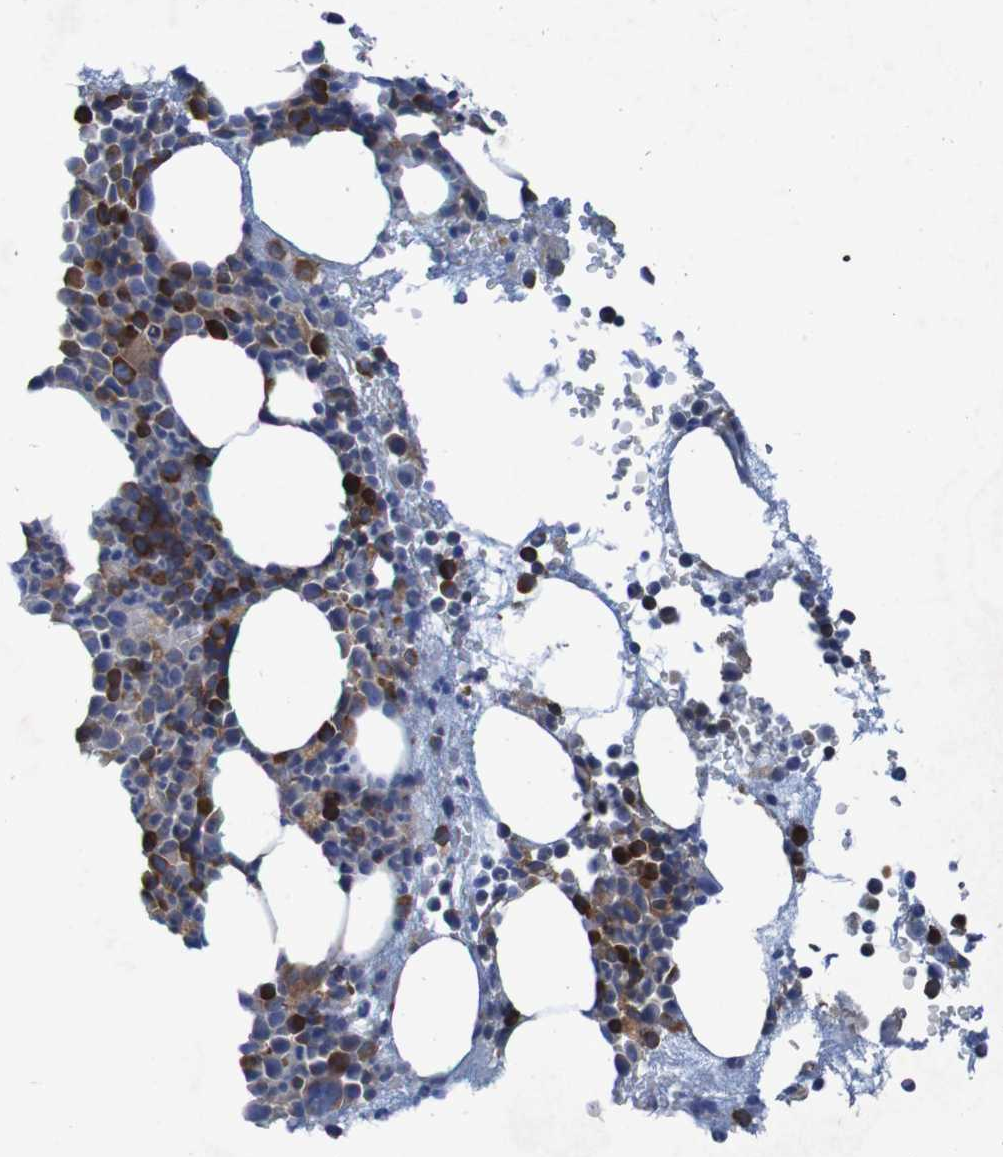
{"staining": {"intensity": "strong", "quantity": "25%-75%", "location": "cytoplasmic/membranous"}, "tissue": "bone marrow", "cell_type": "Hematopoietic cells", "image_type": "normal", "snomed": [{"axis": "morphology", "description": "Normal tissue, NOS"}, {"axis": "morphology", "description": "Inflammation, NOS"}, {"axis": "topography", "description": "Bone marrow"}], "caption": "Protein staining shows strong cytoplasmic/membranous staining in approximately 25%-75% of hematopoietic cells in benign bone marrow. The protein of interest is shown in brown color, while the nuclei are stained blue.", "gene": "RPL10L", "patient": {"sex": "male", "age": 73}}